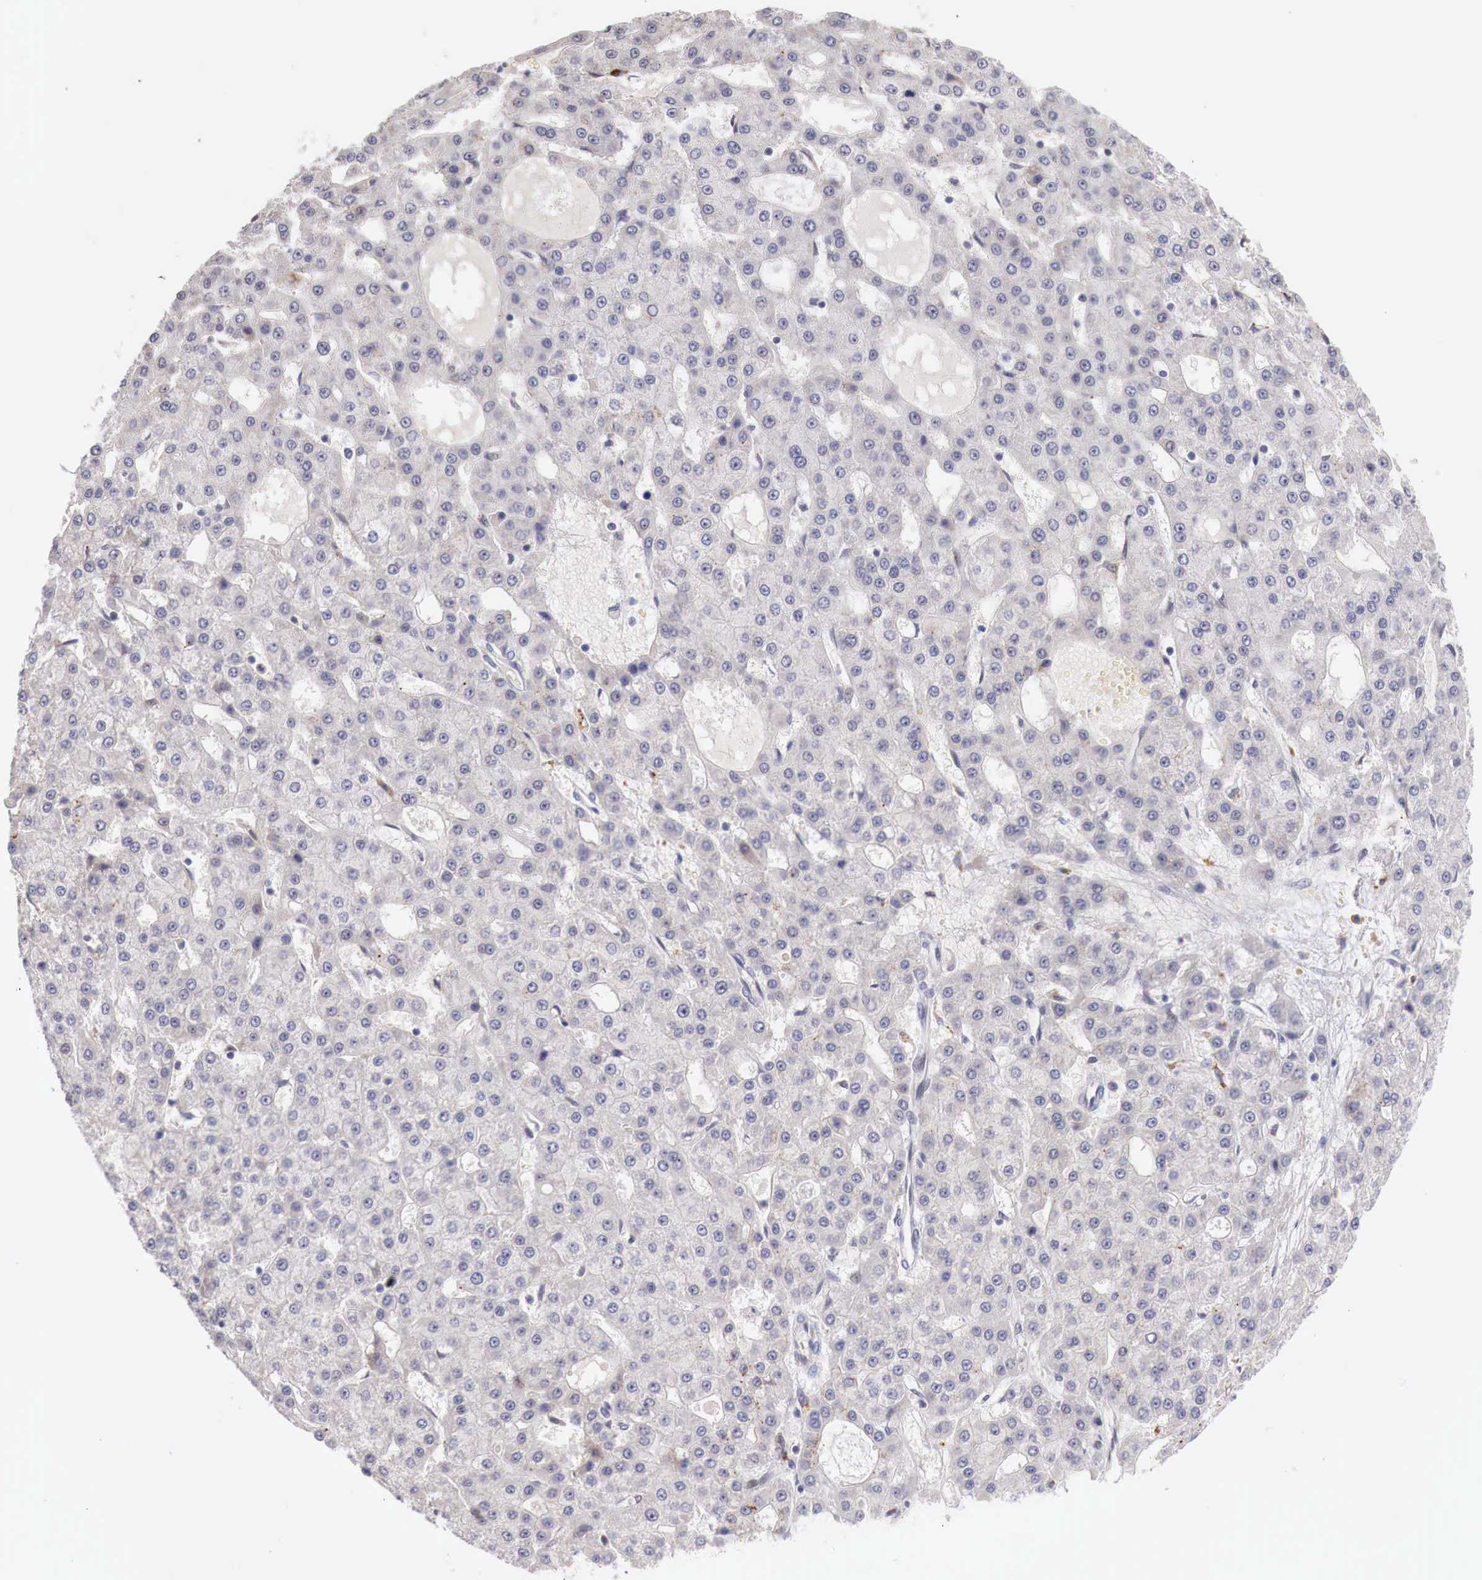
{"staining": {"intensity": "weak", "quantity": "<25%", "location": "cytoplasmic/membranous"}, "tissue": "liver cancer", "cell_type": "Tumor cells", "image_type": "cancer", "snomed": [{"axis": "morphology", "description": "Carcinoma, Hepatocellular, NOS"}, {"axis": "topography", "description": "Liver"}], "caption": "This micrograph is of hepatocellular carcinoma (liver) stained with immunohistochemistry (IHC) to label a protein in brown with the nuclei are counter-stained blue. There is no staining in tumor cells. (Brightfield microscopy of DAB (3,3'-diaminobenzidine) immunohistochemistry (IHC) at high magnification).", "gene": "ITIH6", "patient": {"sex": "male", "age": 47}}